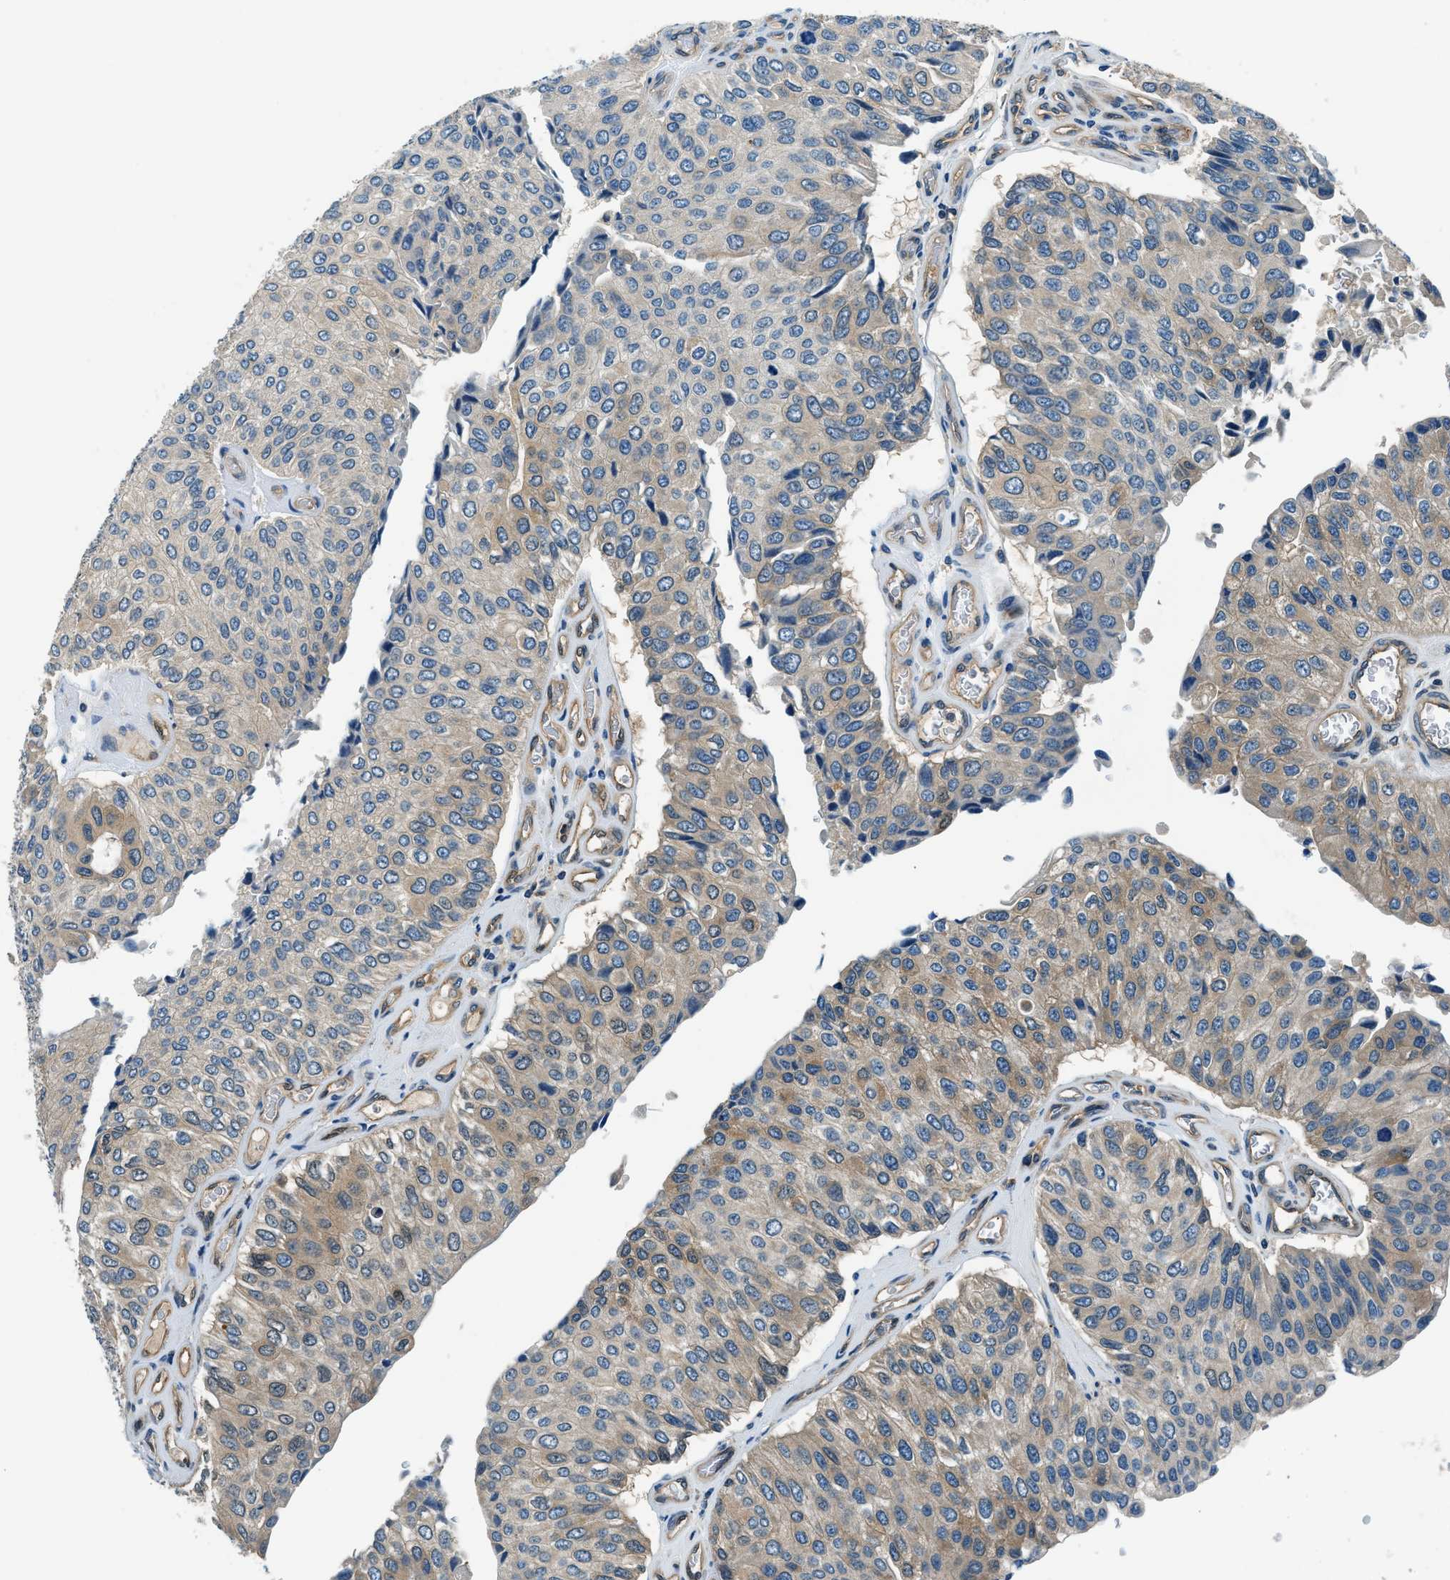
{"staining": {"intensity": "weak", "quantity": ">75%", "location": "cytoplasmic/membranous"}, "tissue": "urothelial cancer", "cell_type": "Tumor cells", "image_type": "cancer", "snomed": [{"axis": "morphology", "description": "Urothelial carcinoma, High grade"}, {"axis": "topography", "description": "Kidney"}, {"axis": "topography", "description": "Urinary bladder"}], "caption": "Protein expression analysis of human high-grade urothelial carcinoma reveals weak cytoplasmic/membranous staining in about >75% of tumor cells. Using DAB (3,3'-diaminobenzidine) (brown) and hematoxylin (blue) stains, captured at high magnification using brightfield microscopy.", "gene": "SLC19A2", "patient": {"sex": "male", "age": 77}}